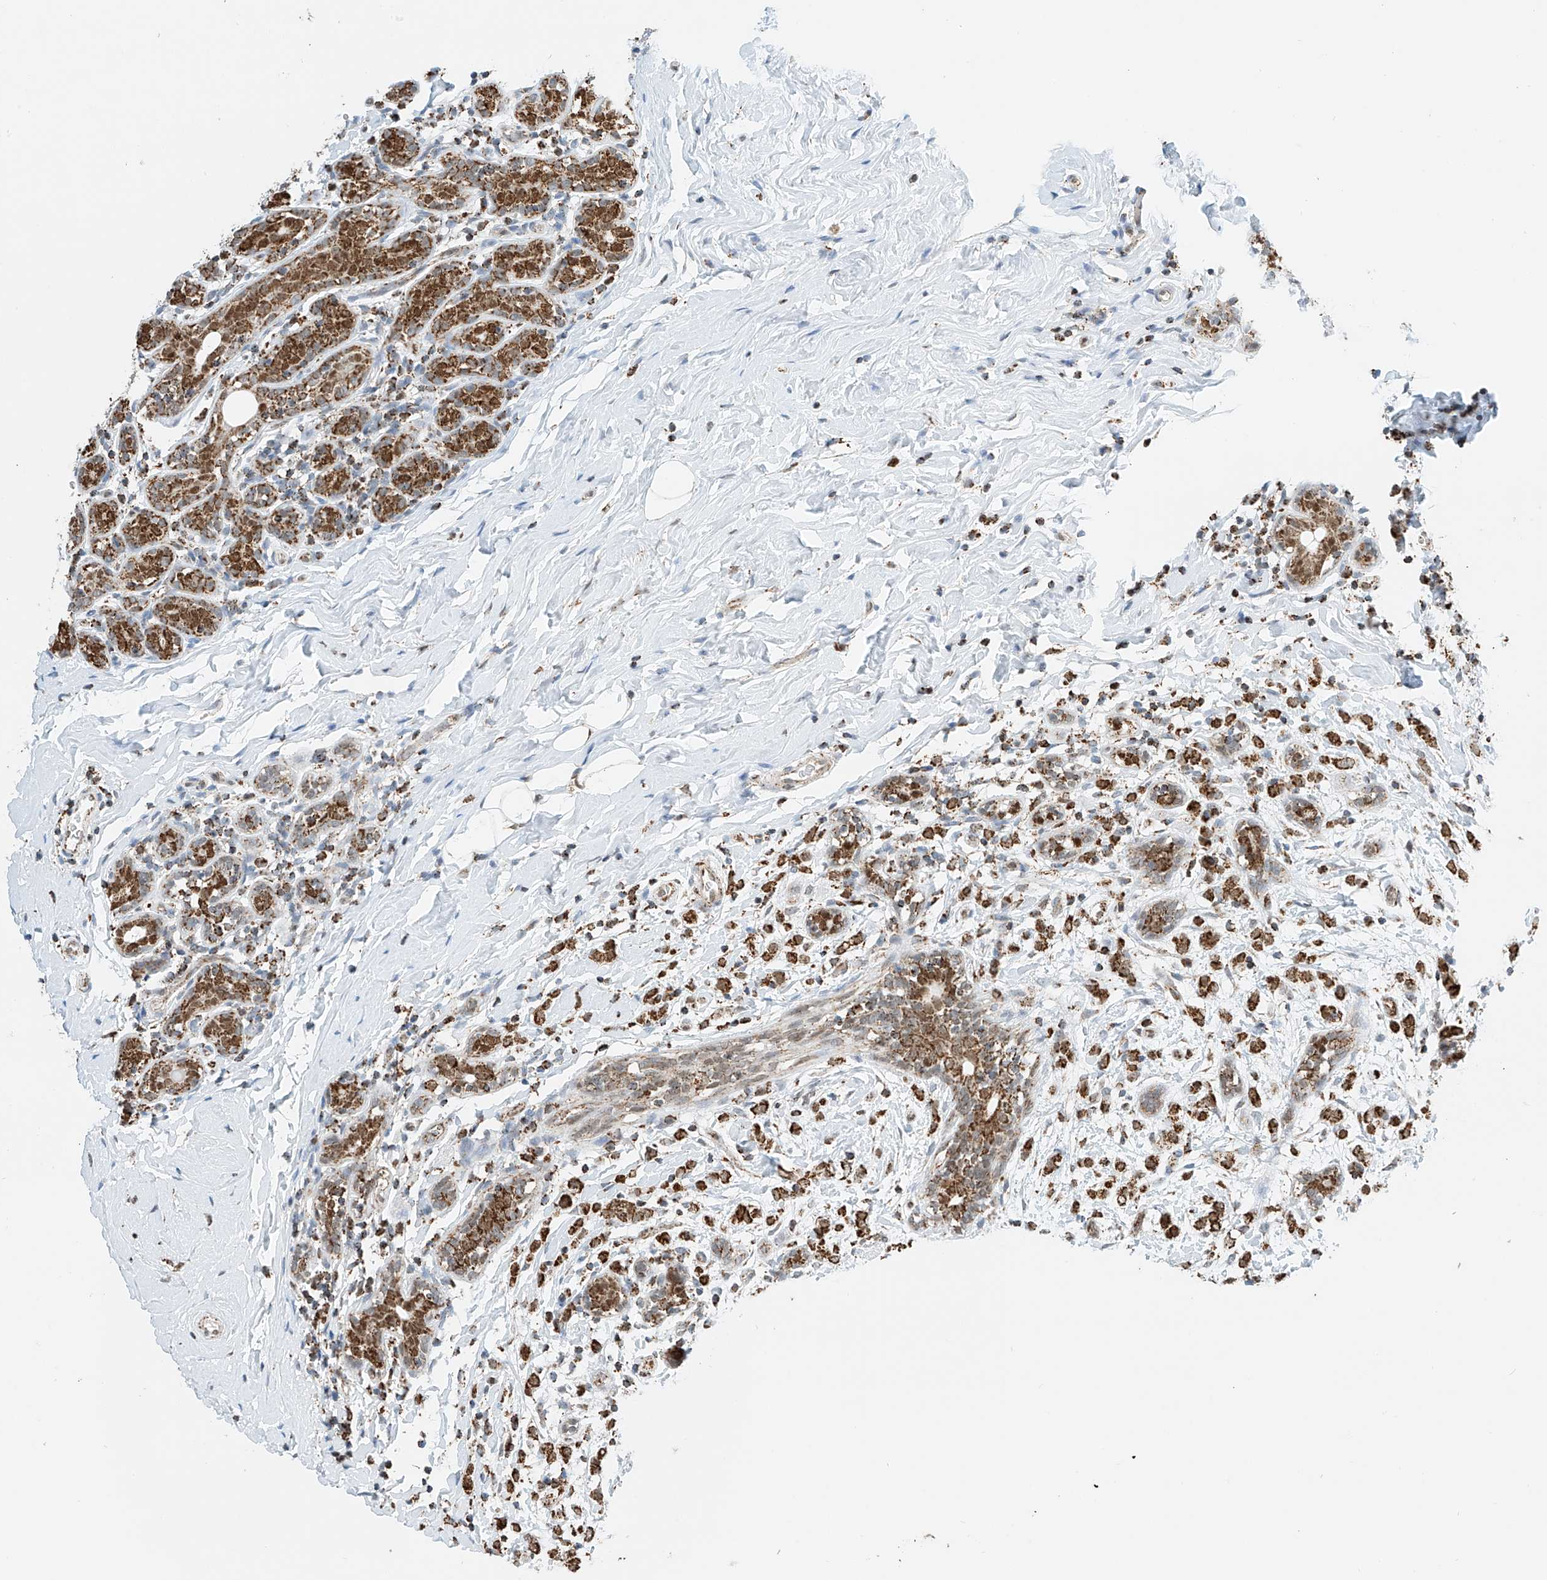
{"staining": {"intensity": "moderate", "quantity": ">75%", "location": "cytoplasmic/membranous"}, "tissue": "breast cancer", "cell_type": "Tumor cells", "image_type": "cancer", "snomed": [{"axis": "morphology", "description": "Normal tissue, NOS"}, {"axis": "morphology", "description": "Lobular carcinoma"}, {"axis": "topography", "description": "Breast"}], "caption": "The histopathology image demonstrates staining of lobular carcinoma (breast), revealing moderate cytoplasmic/membranous protein positivity (brown color) within tumor cells.", "gene": "PPA2", "patient": {"sex": "female", "age": 47}}